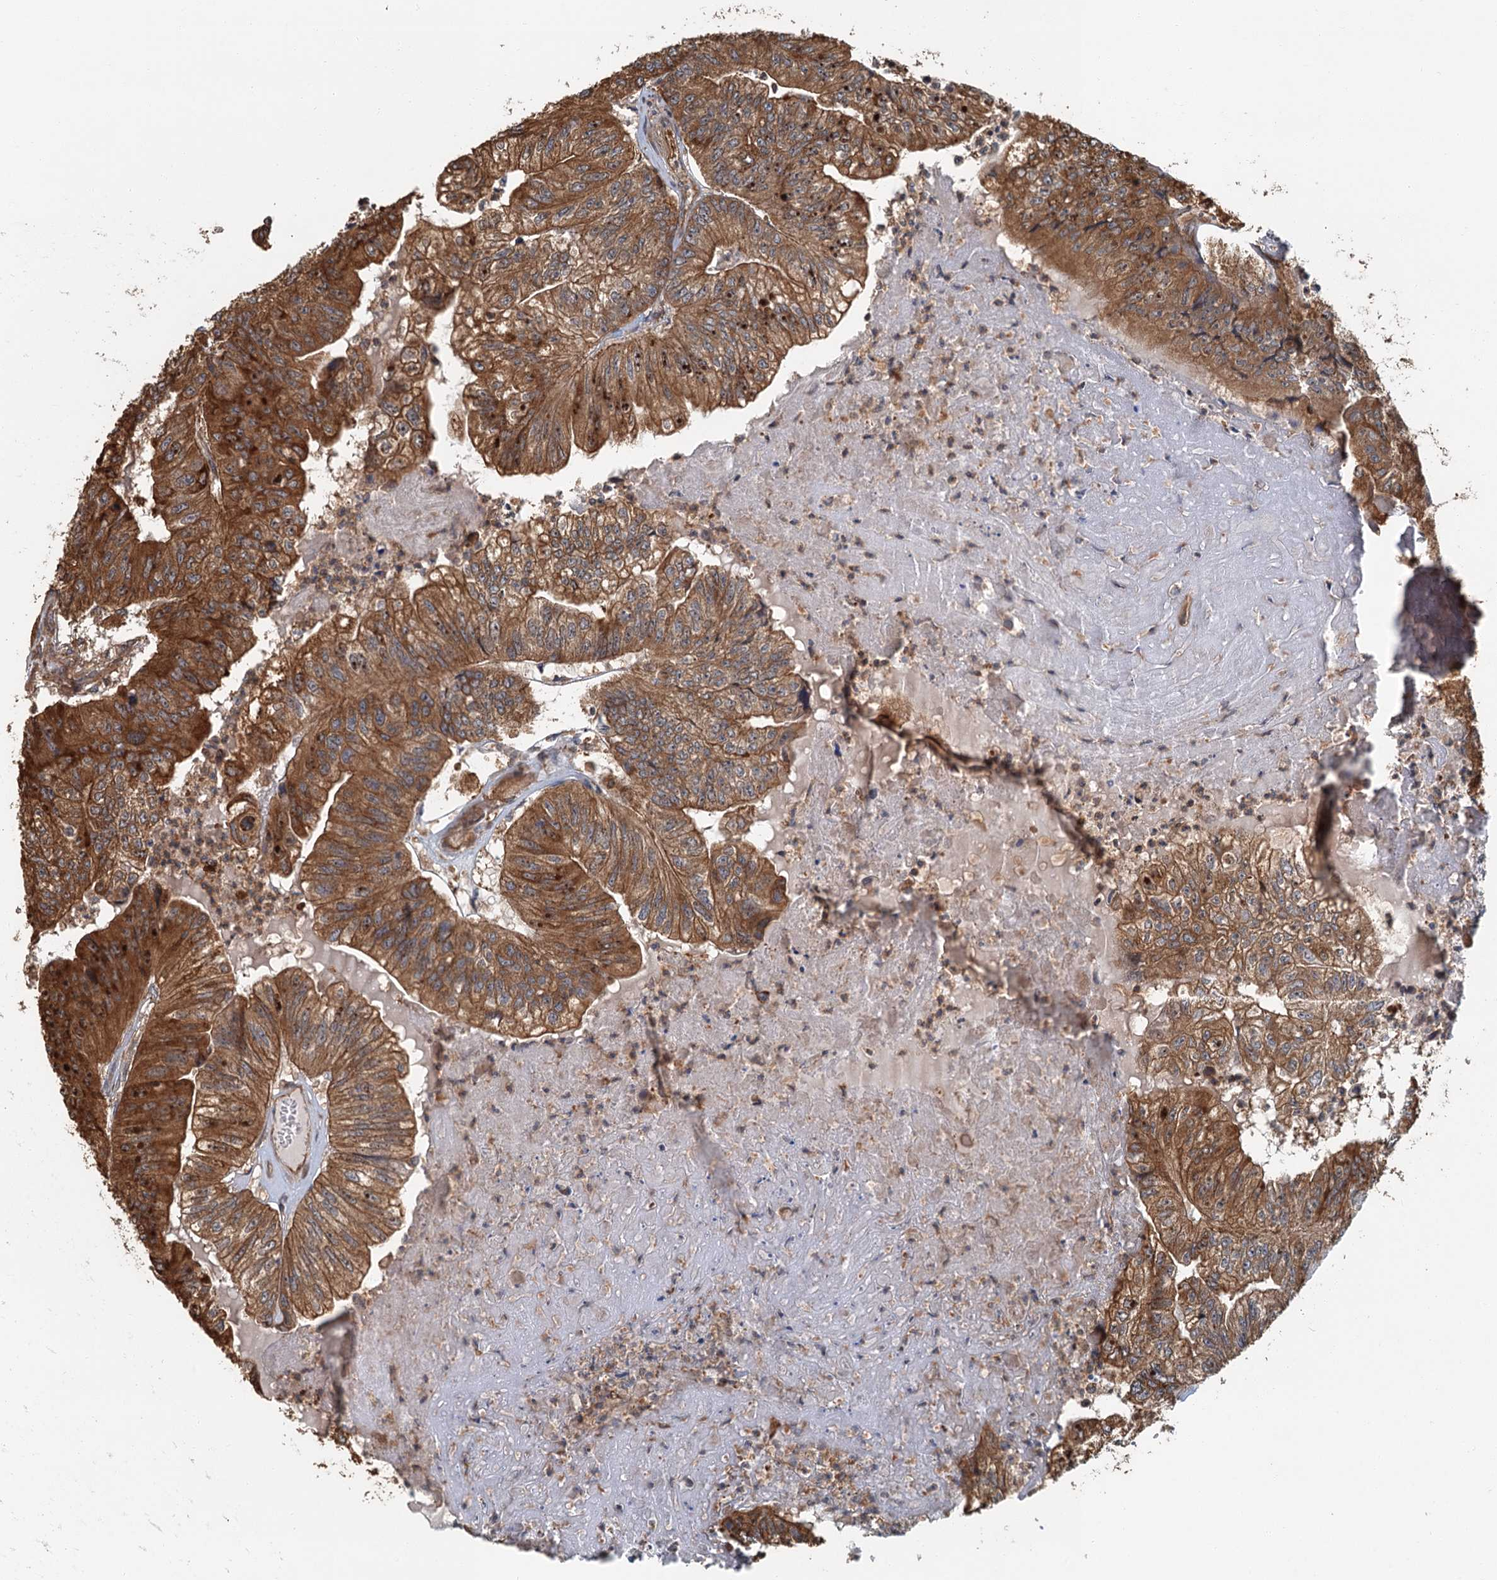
{"staining": {"intensity": "strong", "quantity": ">75%", "location": "cytoplasmic/membranous"}, "tissue": "colorectal cancer", "cell_type": "Tumor cells", "image_type": "cancer", "snomed": [{"axis": "morphology", "description": "Adenocarcinoma, NOS"}, {"axis": "topography", "description": "Colon"}], "caption": "IHC histopathology image of human colorectal cancer (adenocarcinoma) stained for a protein (brown), which reveals high levels of strong cytoplasmic/membranous expression in about >75% of tumor cells.", "gene": "ZNF527", "patient": {"sex": "female", "age": 67}}